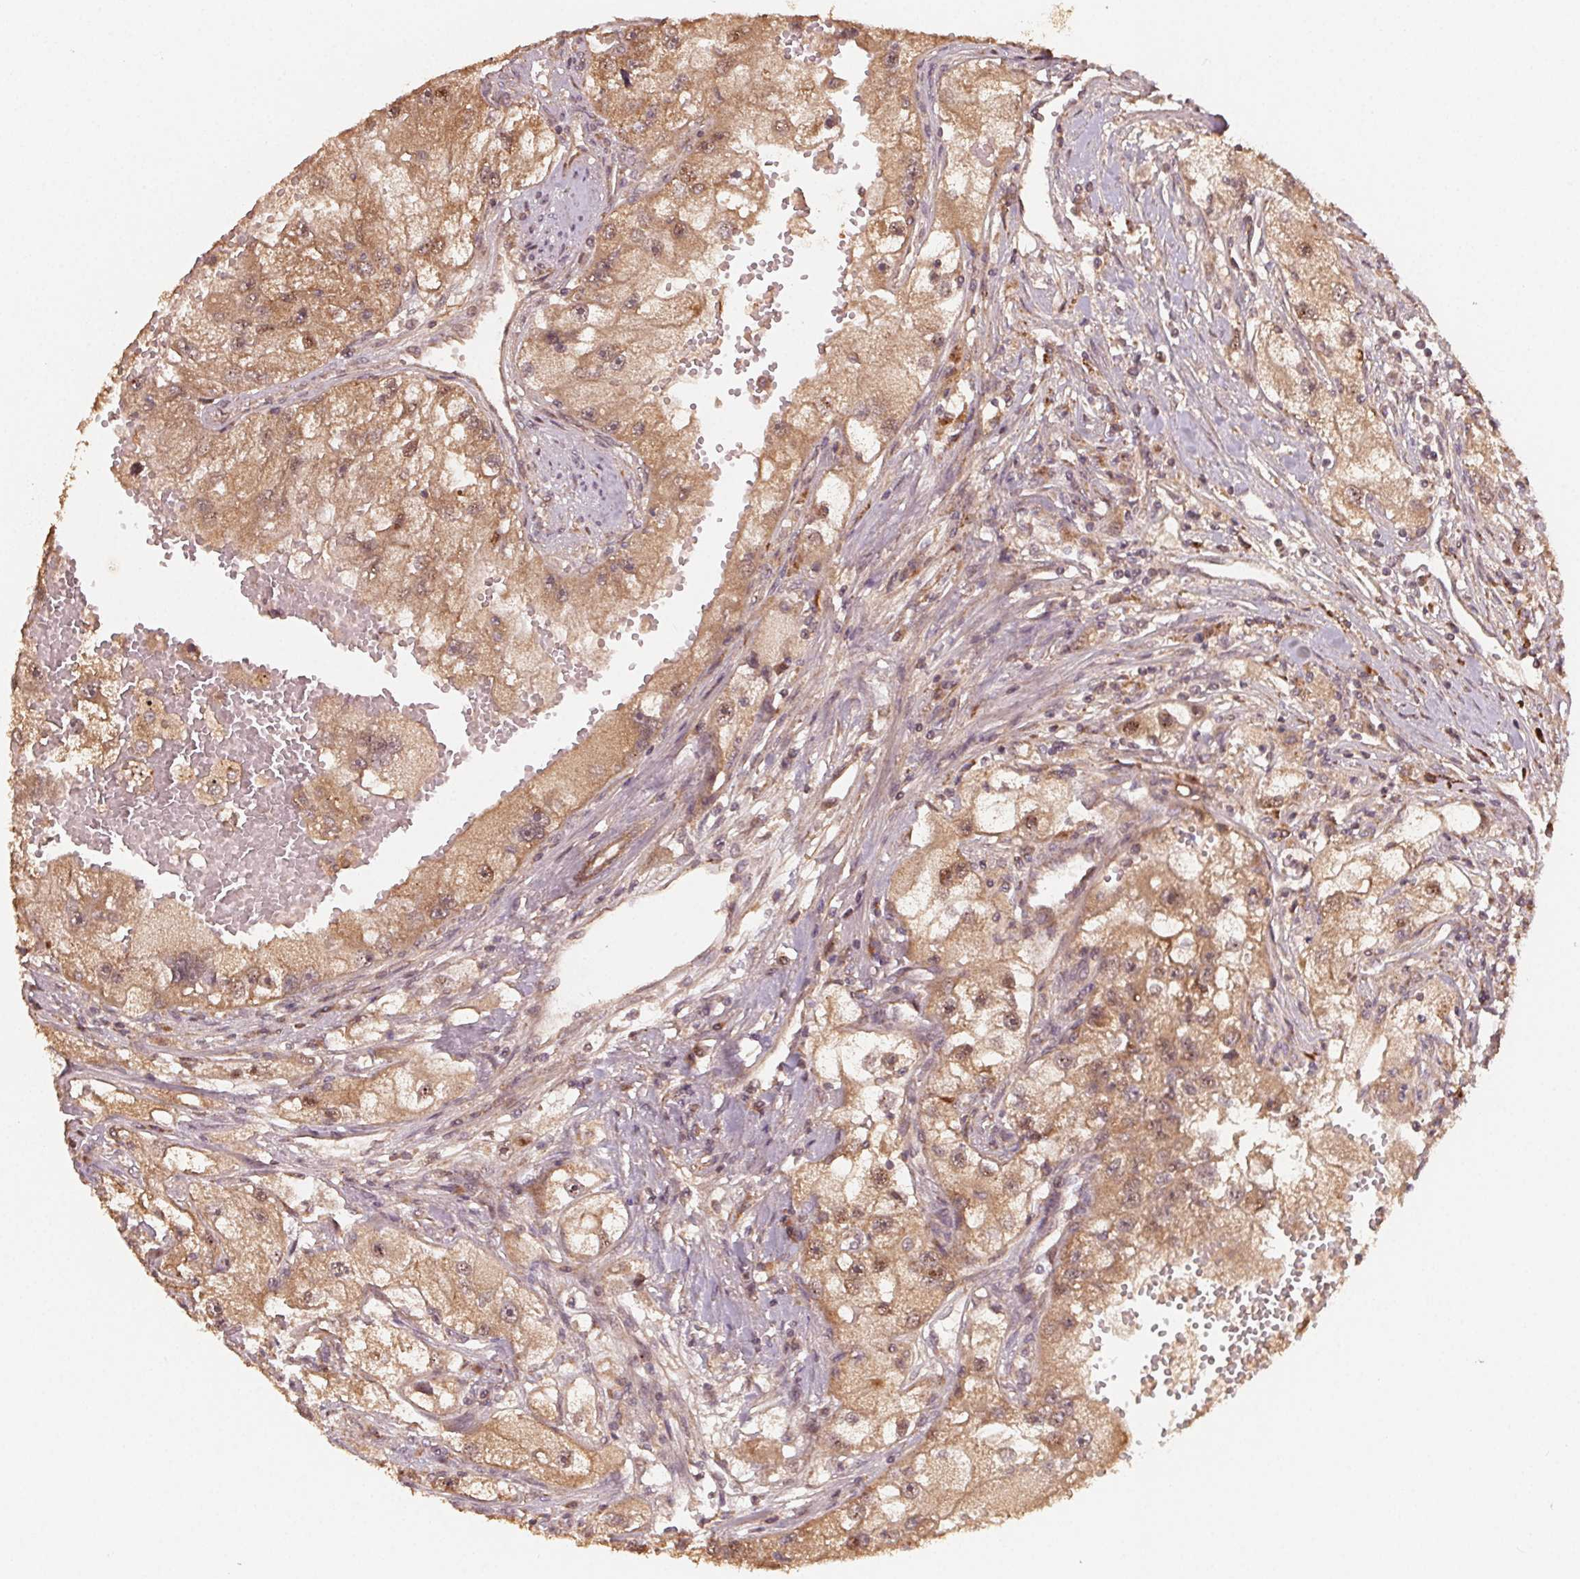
{"staining": {"intensity": "moderate", "quantity": ">75%", "location": "cytoplasmic/membranous,nuclear"}, "tissue": "renal cancer", "cell_type": "Tumor cells", "image_type": "cancer", "snomed": [{"axis": "morphology", "description": "Adenocarcinoma, NOS"}, {"axis": "topography", "description": "Kidney"}], "caption": "Renal cancer (adenocarcinoma) stained with DAB (3,3'-diaminobenzidine) immunohistochemistry reveals medium levels of moderate cytoplasmic/membranous and nuclear expression in about >75% of tumor cells. (Stains: DAB in brown, nuclei in blue, Microscopy: brightfield microscopy at high magnification).", "gene": "WBP2", "patient": {"sex": "male", "age": 63}}